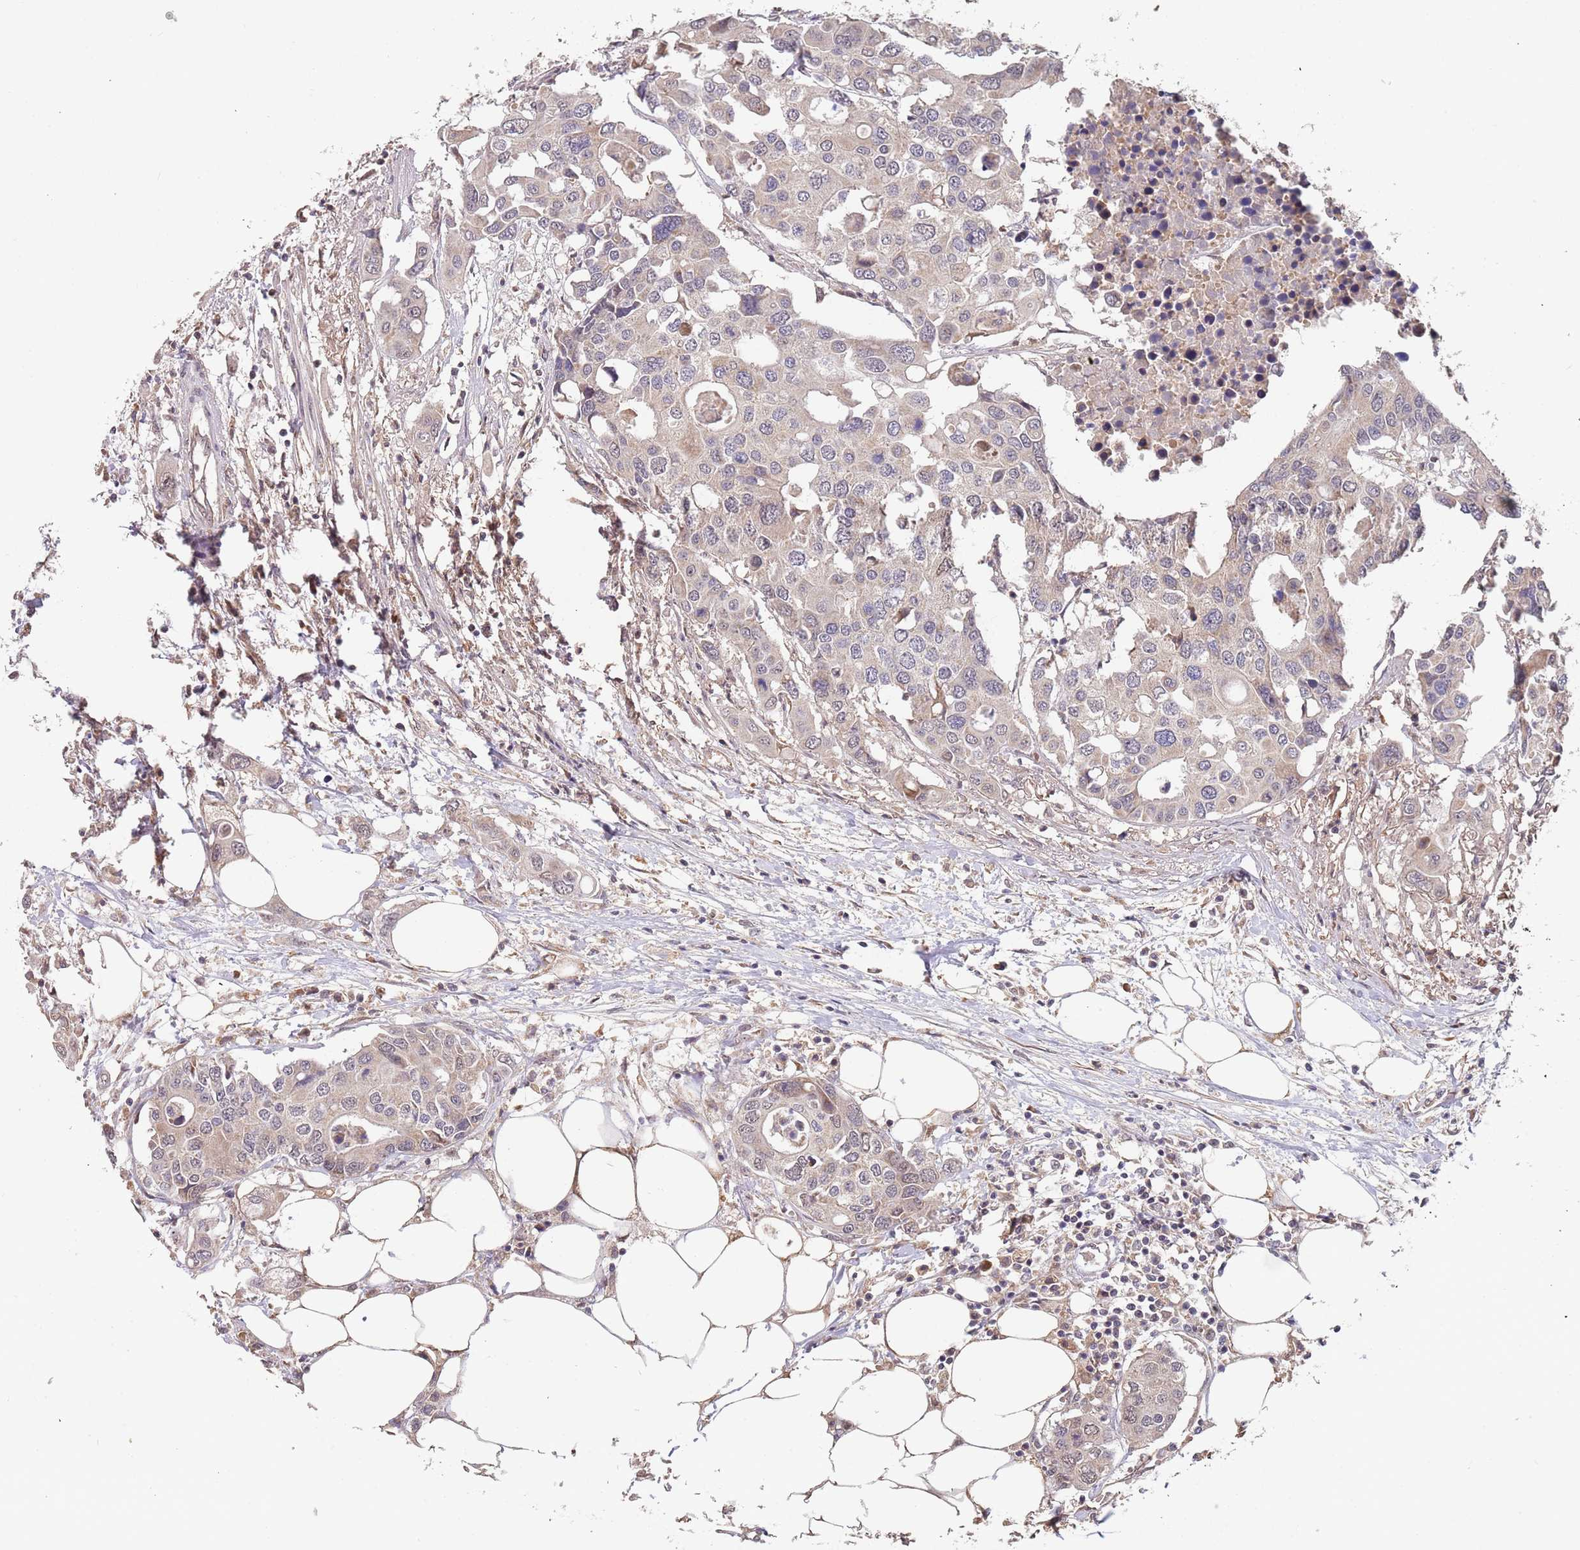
{"staining": {"intensity": "weak", "quantity": "<25%", "location": "cytoplasmic/membranous"}, "tissue": "colorectal cancer", "cell_type": "Tumor cells", "image_type": "cancer", "snomed": [{"axis": "morphology", "description": "Adenocarcinoma, NOS"}, {"axis": "topography", "description": "Colon"}], "caption": "Tumor cells show no significant expression in adenocarcinoma (colorectal).", "gene": "TMEM64", "patient": {"sex": "male", "age": 77}}